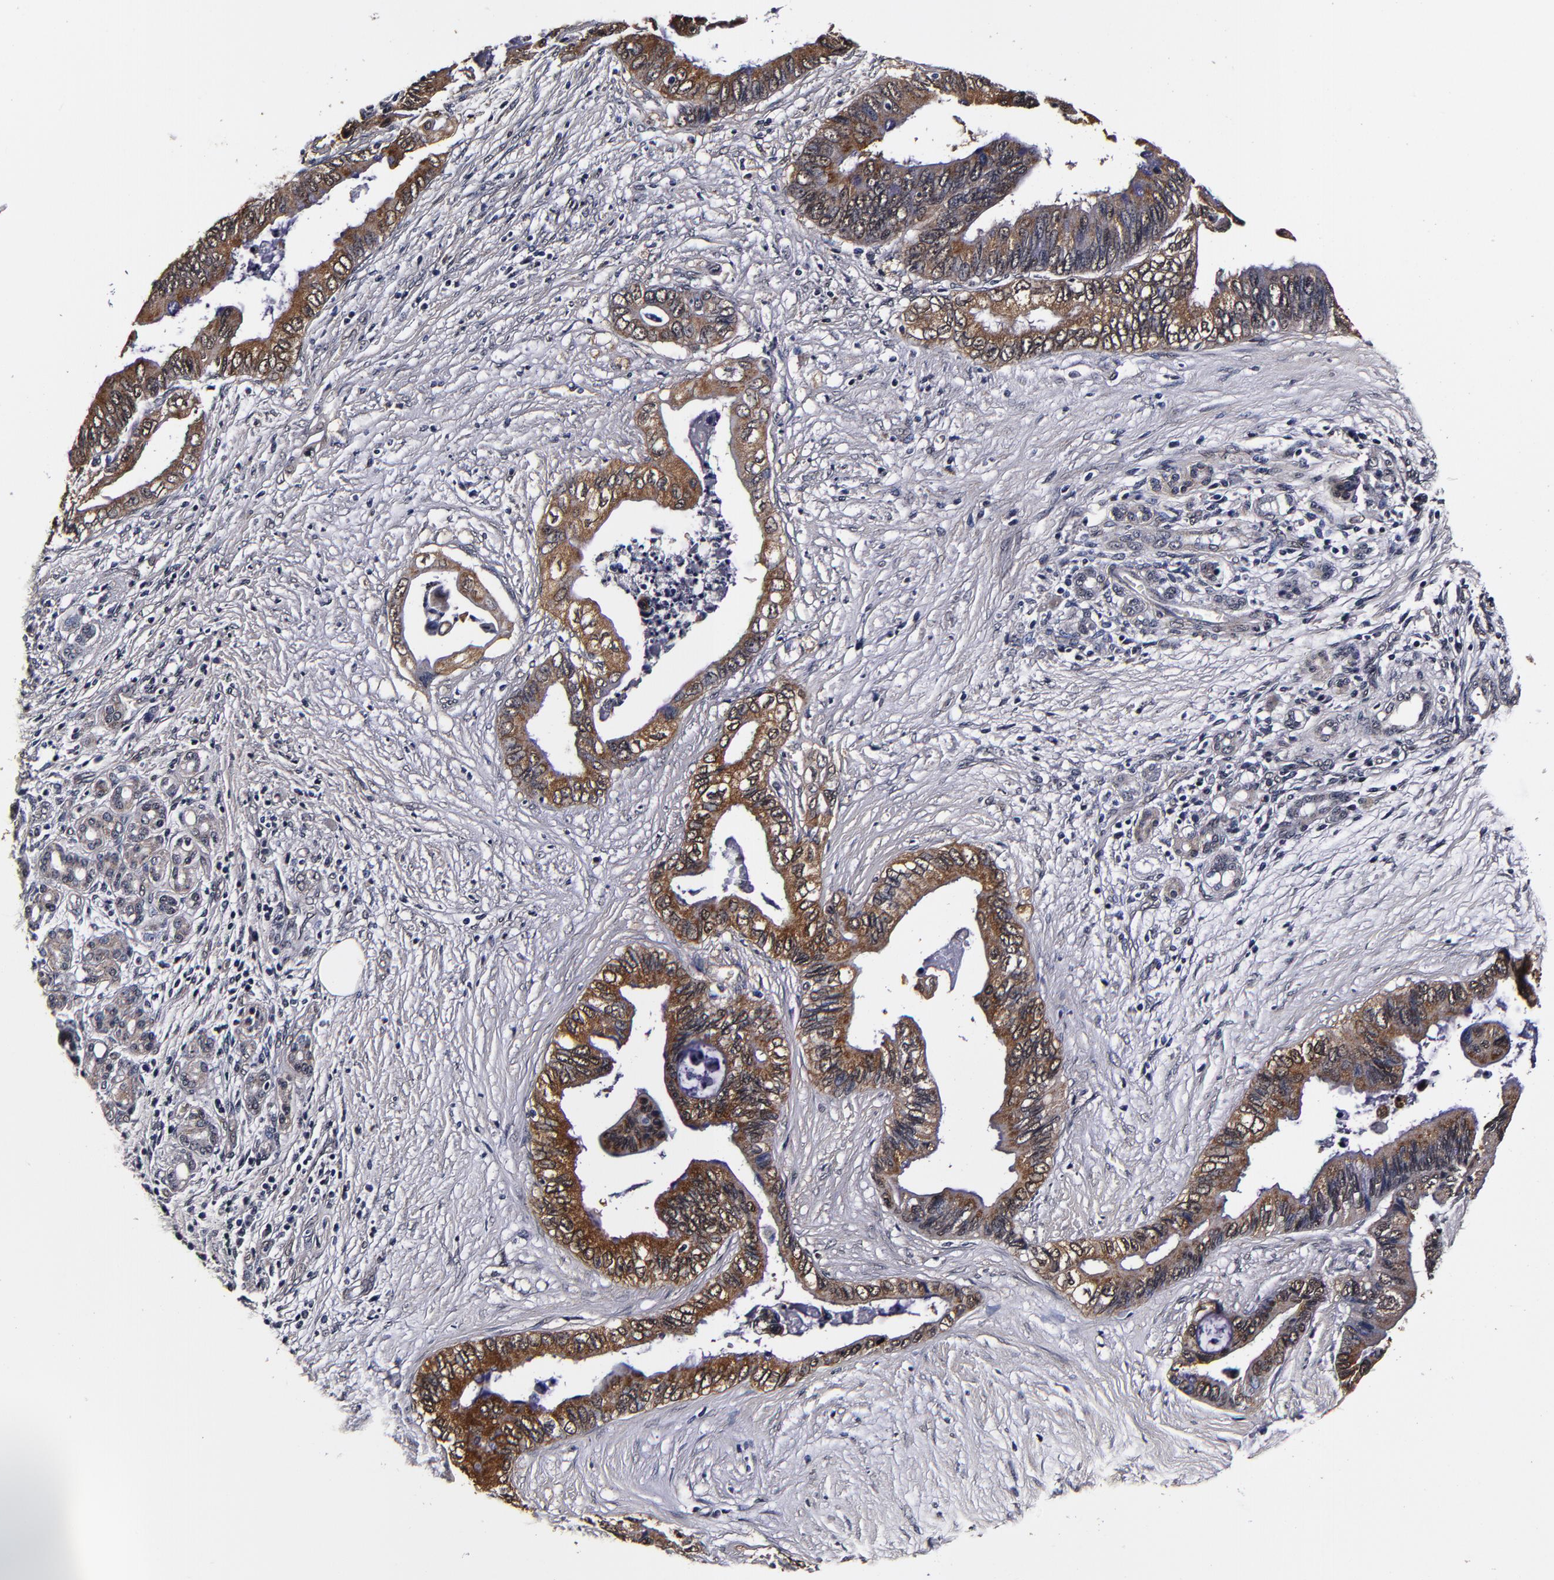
{"staining": {"intensity": "strong", "quantity": ">75%", "location": "cytoplasmic/membranous"}, "tissue": "pancreatic cancer", "cell_type": "Tumor cells", "image_type": "cancer", "snomed": [{"axis": "morphology", "description": "Adenocarcinoma, NOS"}, {"axis": "topography", "description": "Pancreas"}], "caption": "DAB immunohistochemical staining of human adenocarcinoma (pancreatic) exhibits strong cytoplasmic/membranous protein staining in approximately >75% of tumor cells.", "gene": "MMP15", "patient": {"sex": "female", "age": 66}}